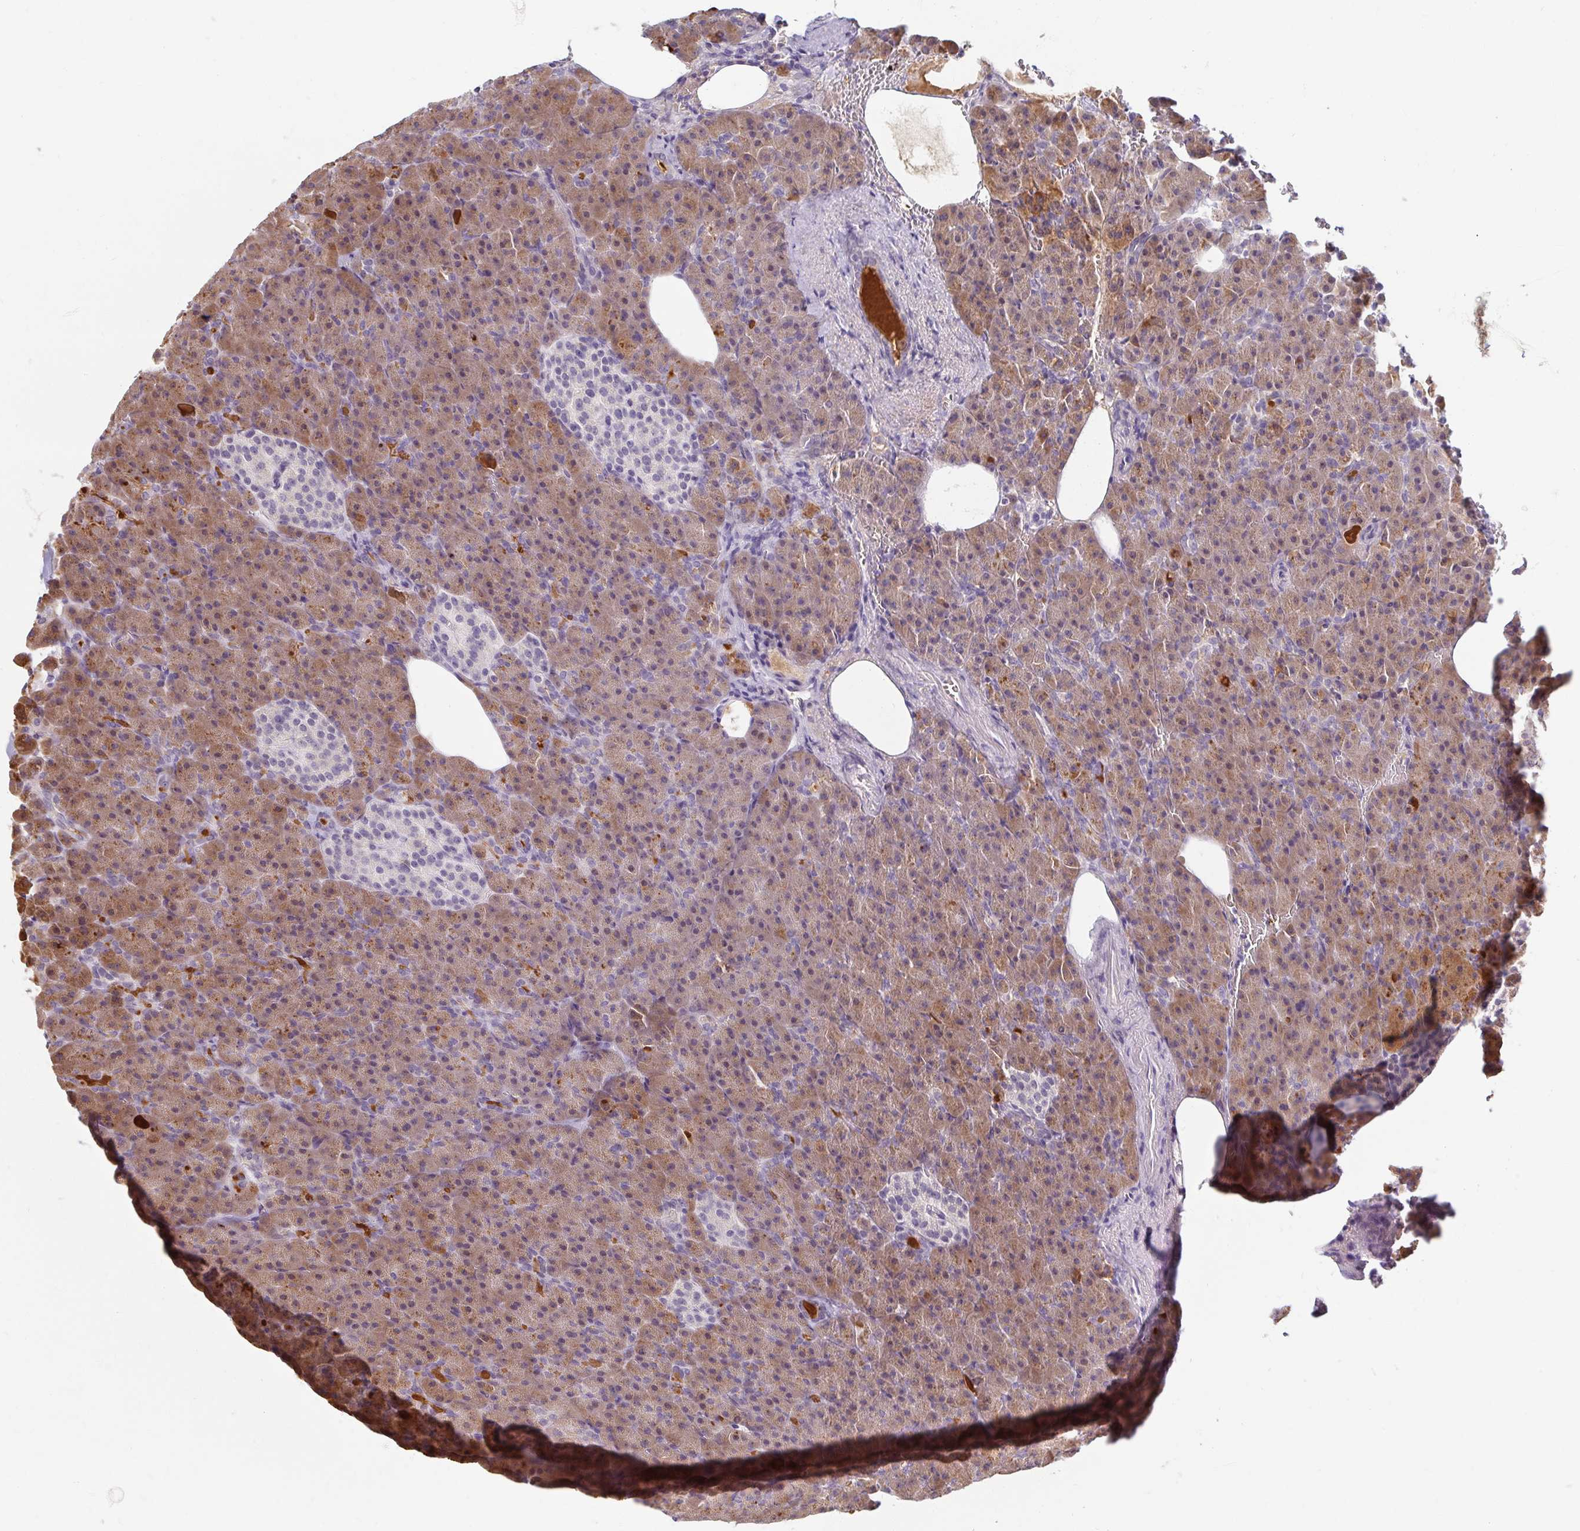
{"staining": {"intensity": "moderate", "quantity": ">75%", "location": "cytoplasmic/membranous"}, "tissue": "pancreas", "cell_type": "Exocrine glandular cells", "image_type": "normal", "snomed": [{"axis": "morphology", "description": "Normal tissue, NOS"}, {"axis": "topography", "description": "Pancreas"}], "caption": "The photomicrograph demonstrates staining of unremarkable pancreas, revealing moderate cytoplasmic/membranous protein positivity (brown color) within exocrine glandular cells.", "gene": "DDN", "patient": {"sex": "female", "age": 74}}